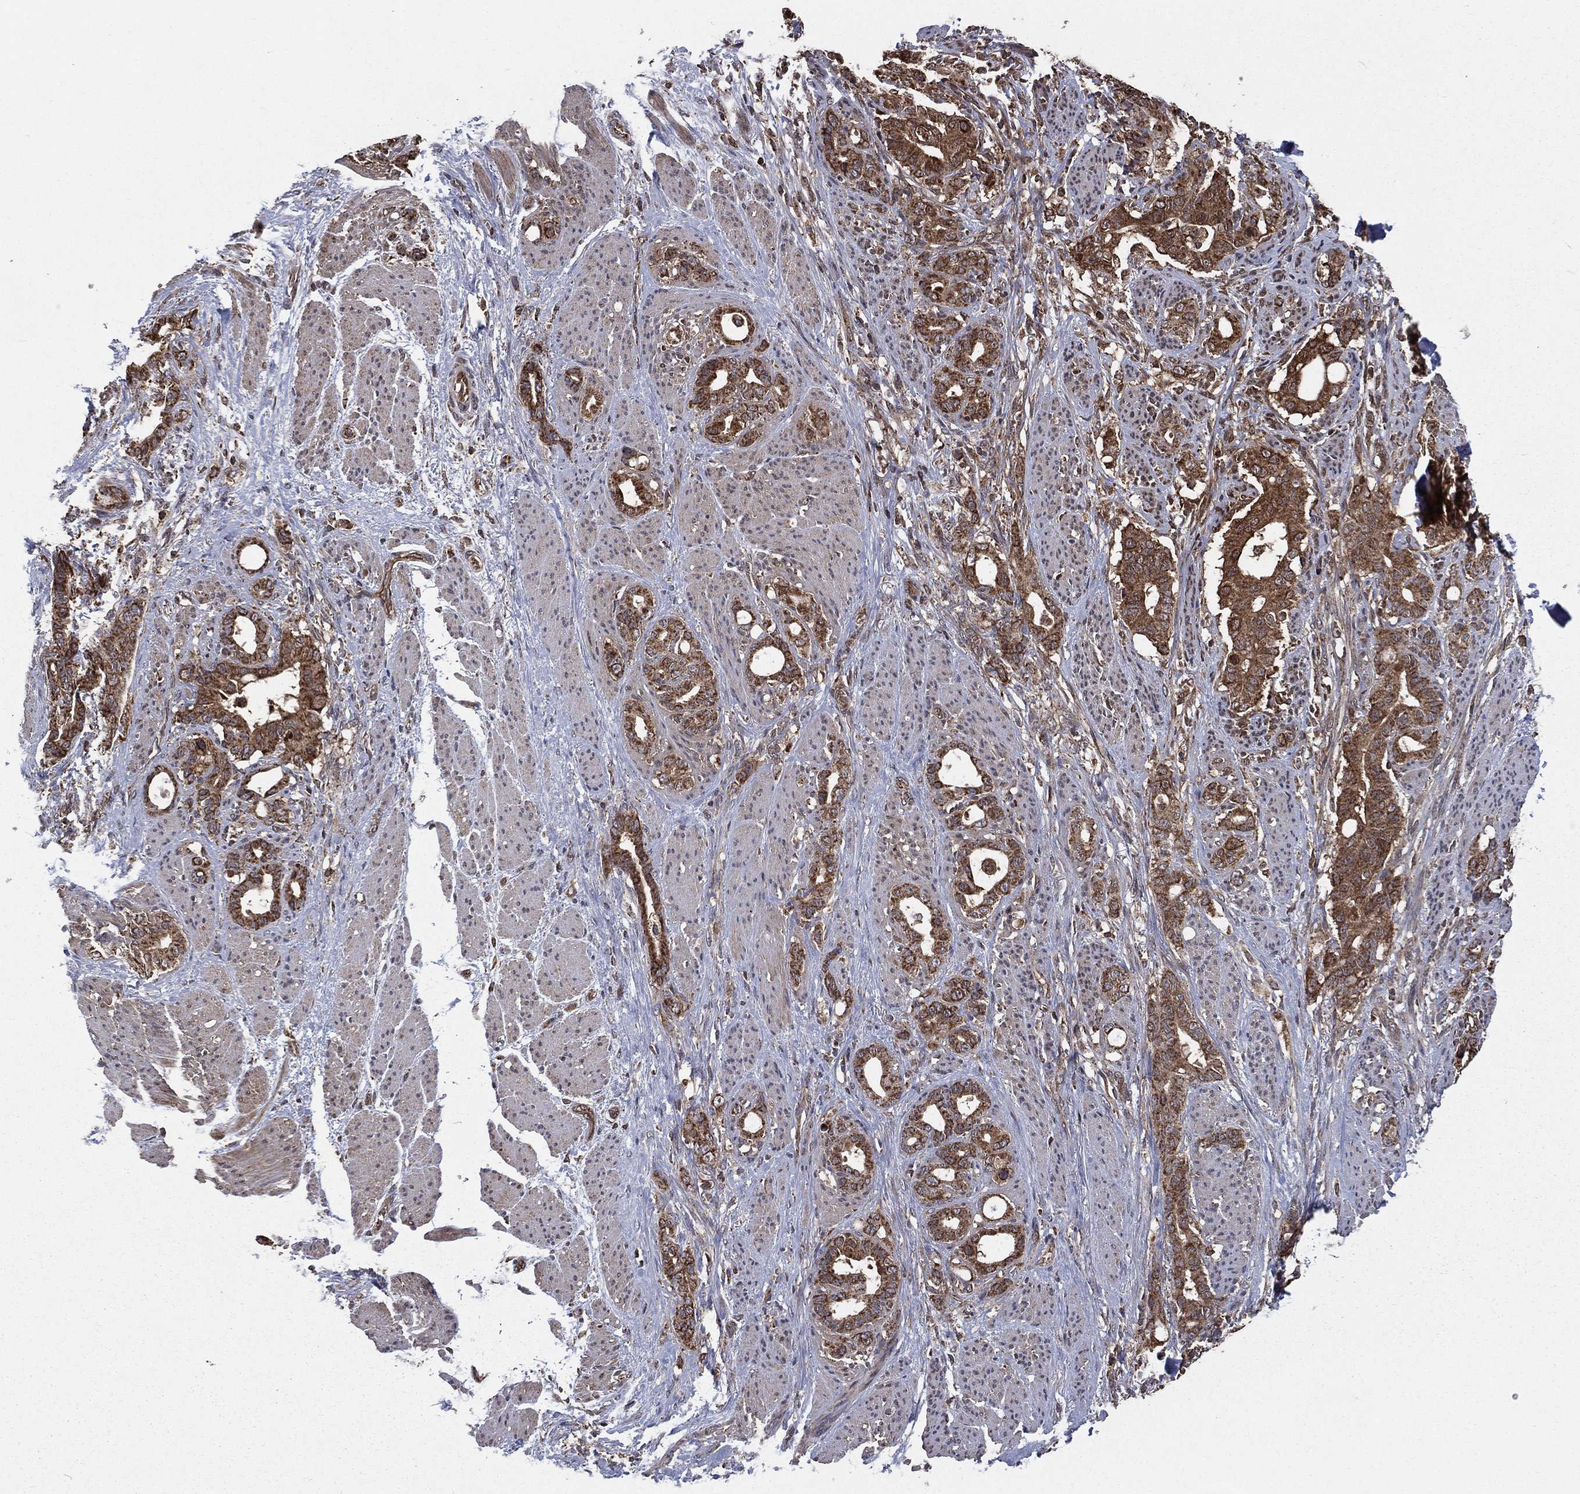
{"staining": {"intensity": "strong", "quantity": ">75%", "location": "cytoplasmic/membranous"}, "tissue": "stomach cancer", "cell_type": "Tumor cells", "image_type": "cancer", "snomed": [{"axis": "morphology", "description": "Normal tissue, NOS"}, {"axis": "morphology", "description": "Adenocarcinoma, NOS"}, {"axis": "topography", "description": "Esophagus"}, {"axis": "topography", "description": "Stomach, upper"}], "caption": "Protein analysis of adenocarcinoma (stomach) tissue reveals strong cytoplasmic/membranous expression in about >75% of tumor cells. (Stains: DAB in brown, nuclei in blue, Microscopy: brightfield microscopy at high magnification).", "gene": "RIGI", "patient": {"sex": "male", "age": 62}}